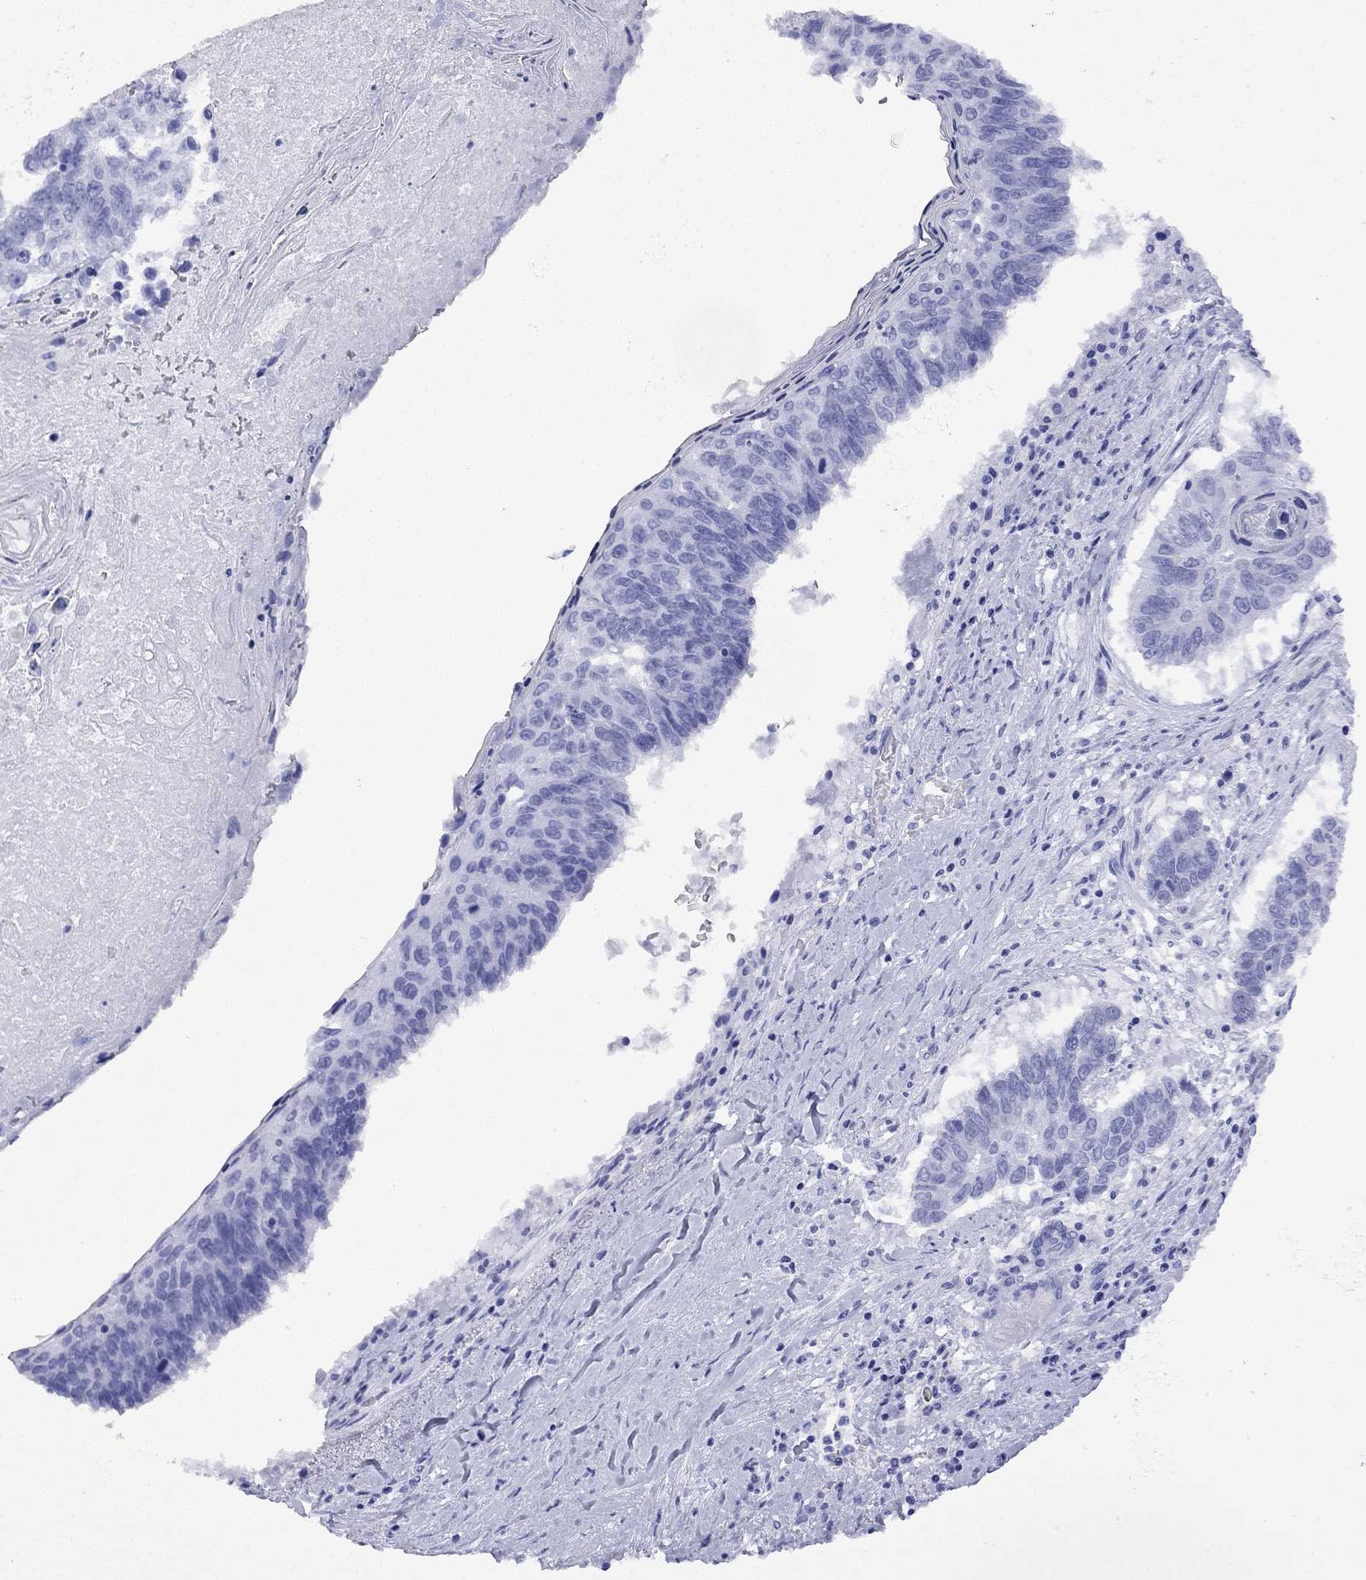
{"staining": {"intensity": "negative", "quantity": "none", "location": "none"}, "tissue": "lung cancer", "cell_type": "Tumor cells", "image_type": "cancer", "snomed": [{"axis": "morphology", "description": "Squamous cell carcinoma, NOS"}, {"axis": "topography", "description": "Lung"}], "caption": "High power microscopy histopathology image of an IHC micrograph of lung cancer, revealing no significant positivity in tumor cells.", "gene": "FIGLA", "patient": {"sex": "male", "age": 73}}